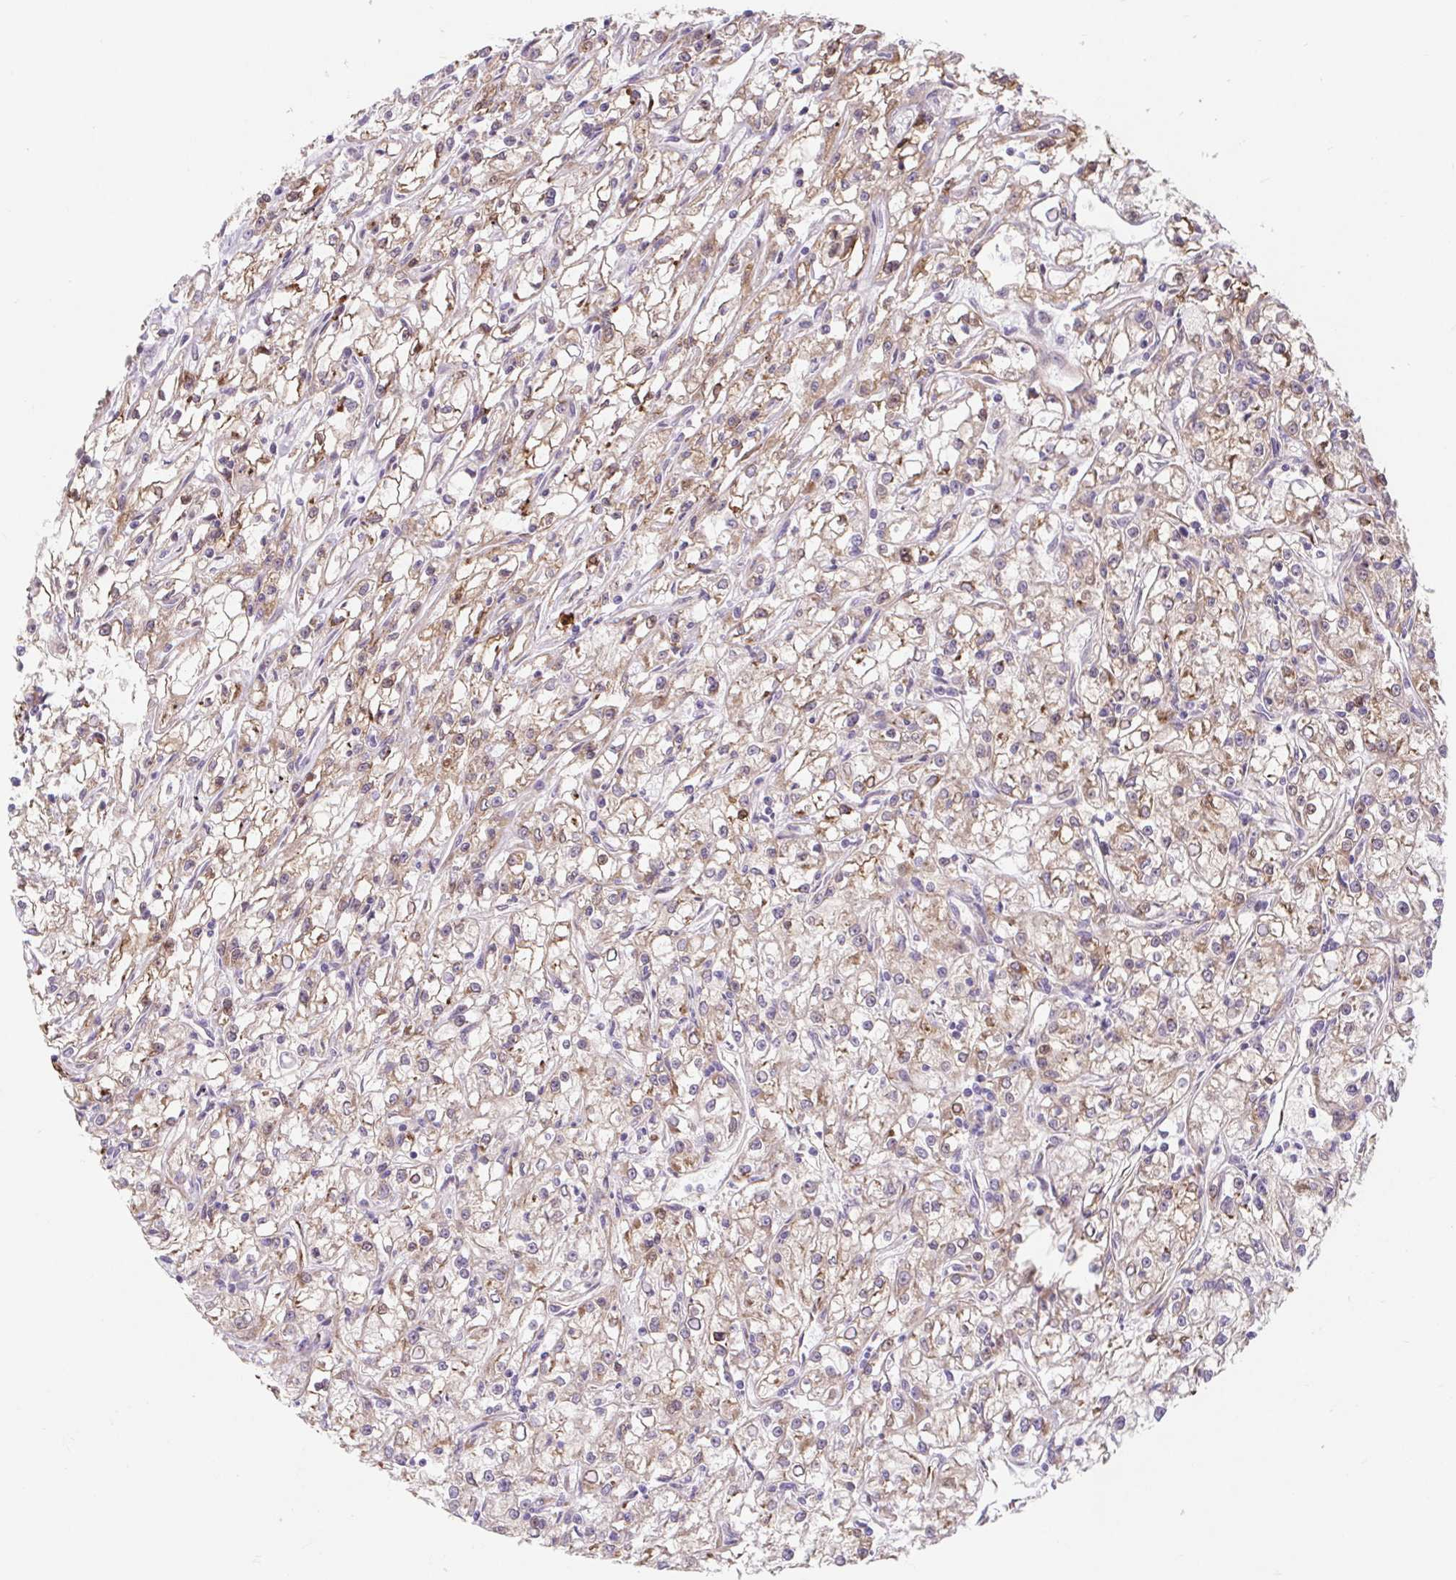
{"staining": {"intensity": "weak", "quantity": ">75%", "location": "cytoplasmic/membranous"}, "tissue": "renal cancer", "cell_type": "Tumor cells", "image_type": "cancer", "snomed": [{"axis": "morphology", "description": "Adenocarcinoma, NOS"}, {"axis": "topography", "description": "Kidney"}], "caption": "The histopathology image shows immunohistochemical staining of adenocarcinoma (renal). There is weak cytoplasmic/membranous positivity is seen in about >75% of tumor cells. The protein of interest is stained brown, and the nuclei are stained in blue (DAB IHC with brightfield microscopy, high magnification).", "gene": "LYPD5", "patient": {"sex": "female", "age": 59}}